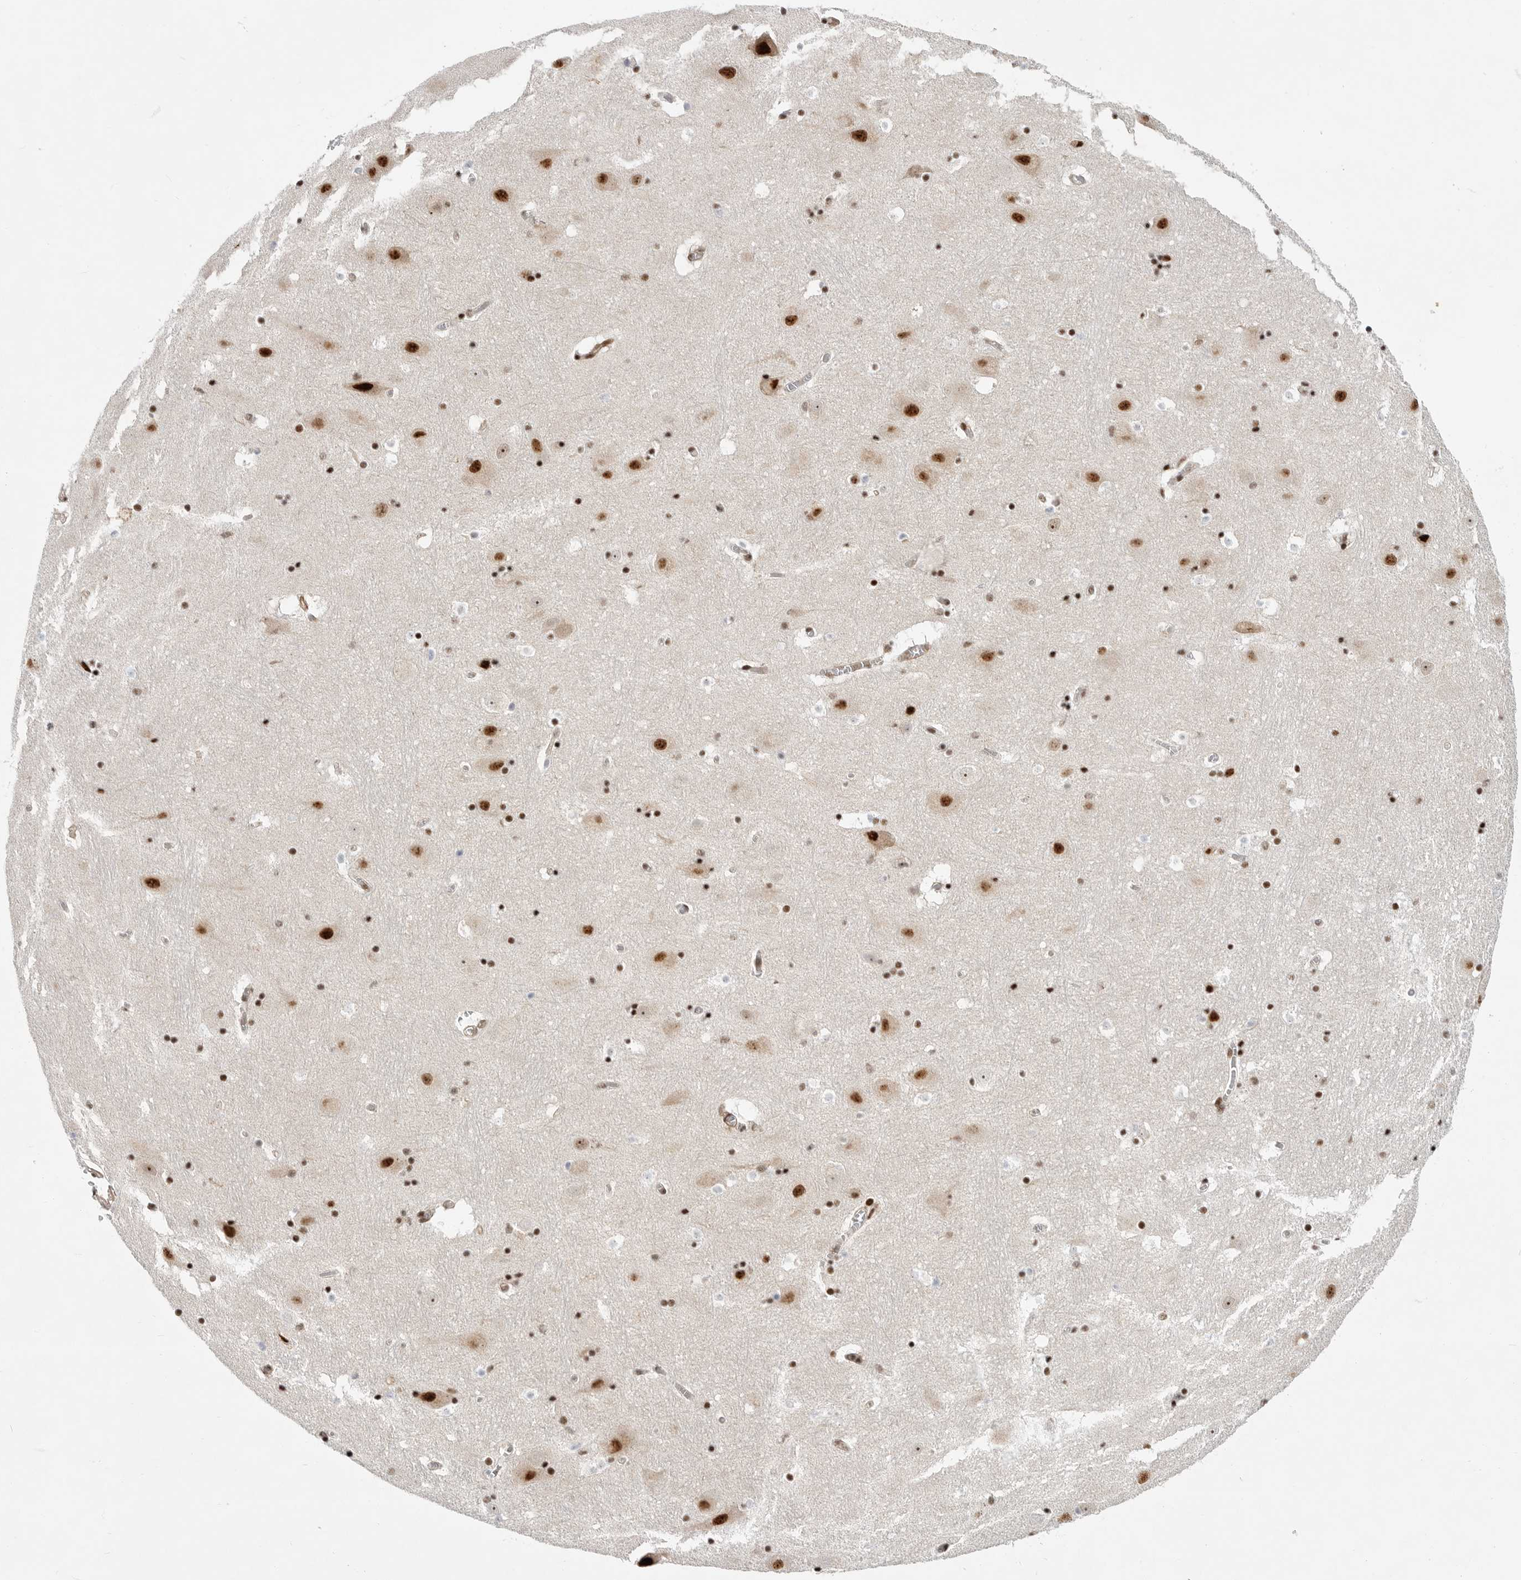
{"staining": {"intensity": "strong", "quantity": "25%-75%", "location": "nuclear"}, "tissue": "hippocampus", "cell_type": "Glial cells", "image_type": "normal", "snomed": [{"axis": "morphology", "description": "Normal tissue, NOS"}, {"axis": "topography", "description": "Hippocampus"}], "caption": "High-power microscopy captured an IHC histopathology image of benign hippocampus, revealing strong nuclear positivity in about 25%-75% of glial cells.", "gene": "GPATCH2", "patient": {"sex": "male", "age": 45}}